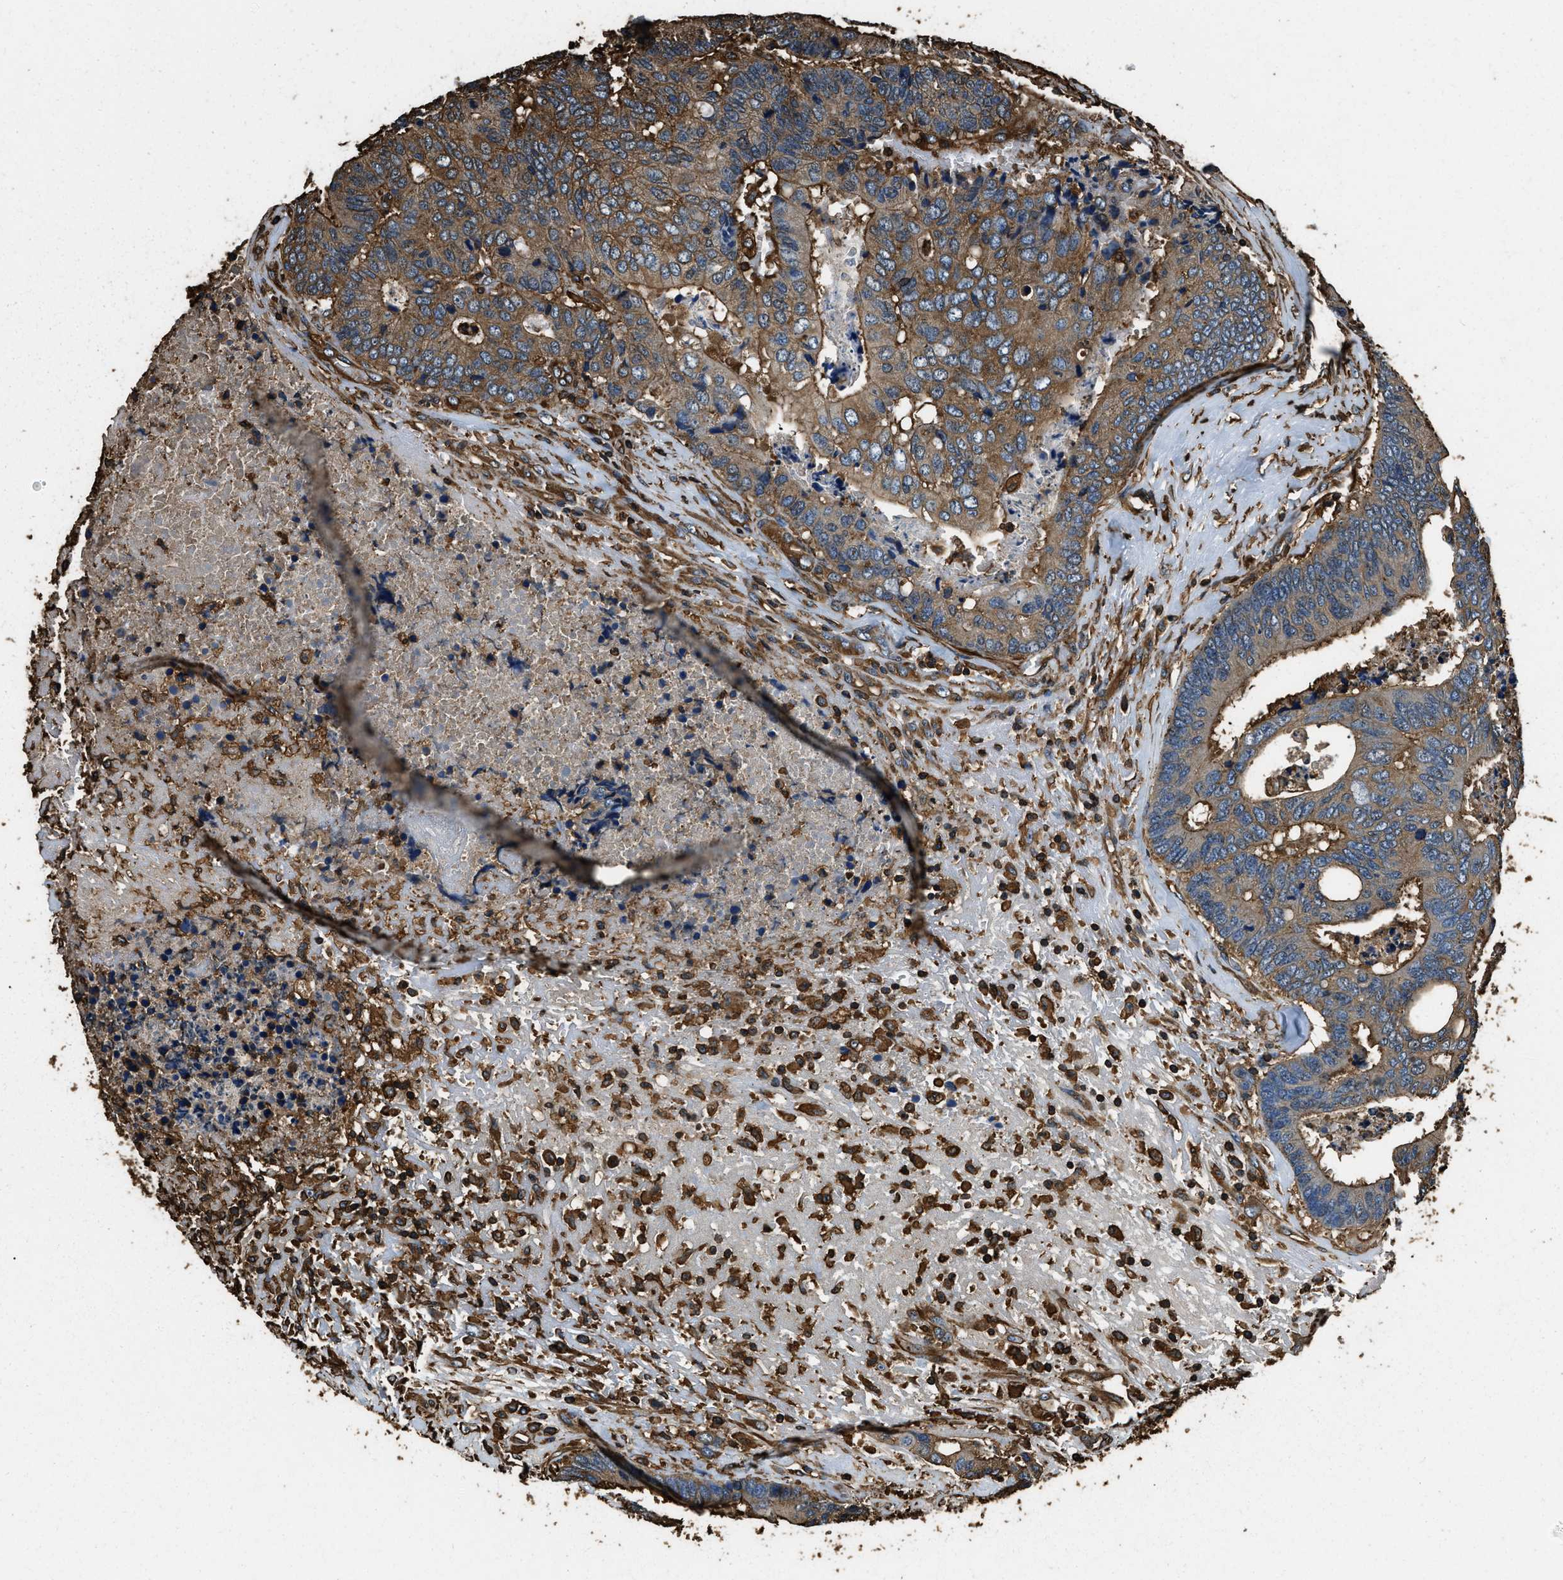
{"staining": {"intensity": "moderate", "quantity": ">75%", "location": "cytoplasmic/membranous"}, "tissue": "colorectal cancer", "cell_type": "Tumor cells", "image_type": "cancer", "snomed": [{"axis": "morphology", "description": "Adenocarcinoma, NOS"}, {"axis": "topography", "description": "Rectum"}], "caption": "Immunohistochemistry (DAB (3,3'-diaminobenzidine)) staining of colorectal cancer (adenocarcinoma) exhibits moderate cytoplasmic/membranous protein staining in about >75% of tumor cells.", "gene": "ACCS", "patient": {"sex": "male", "age": 55}}